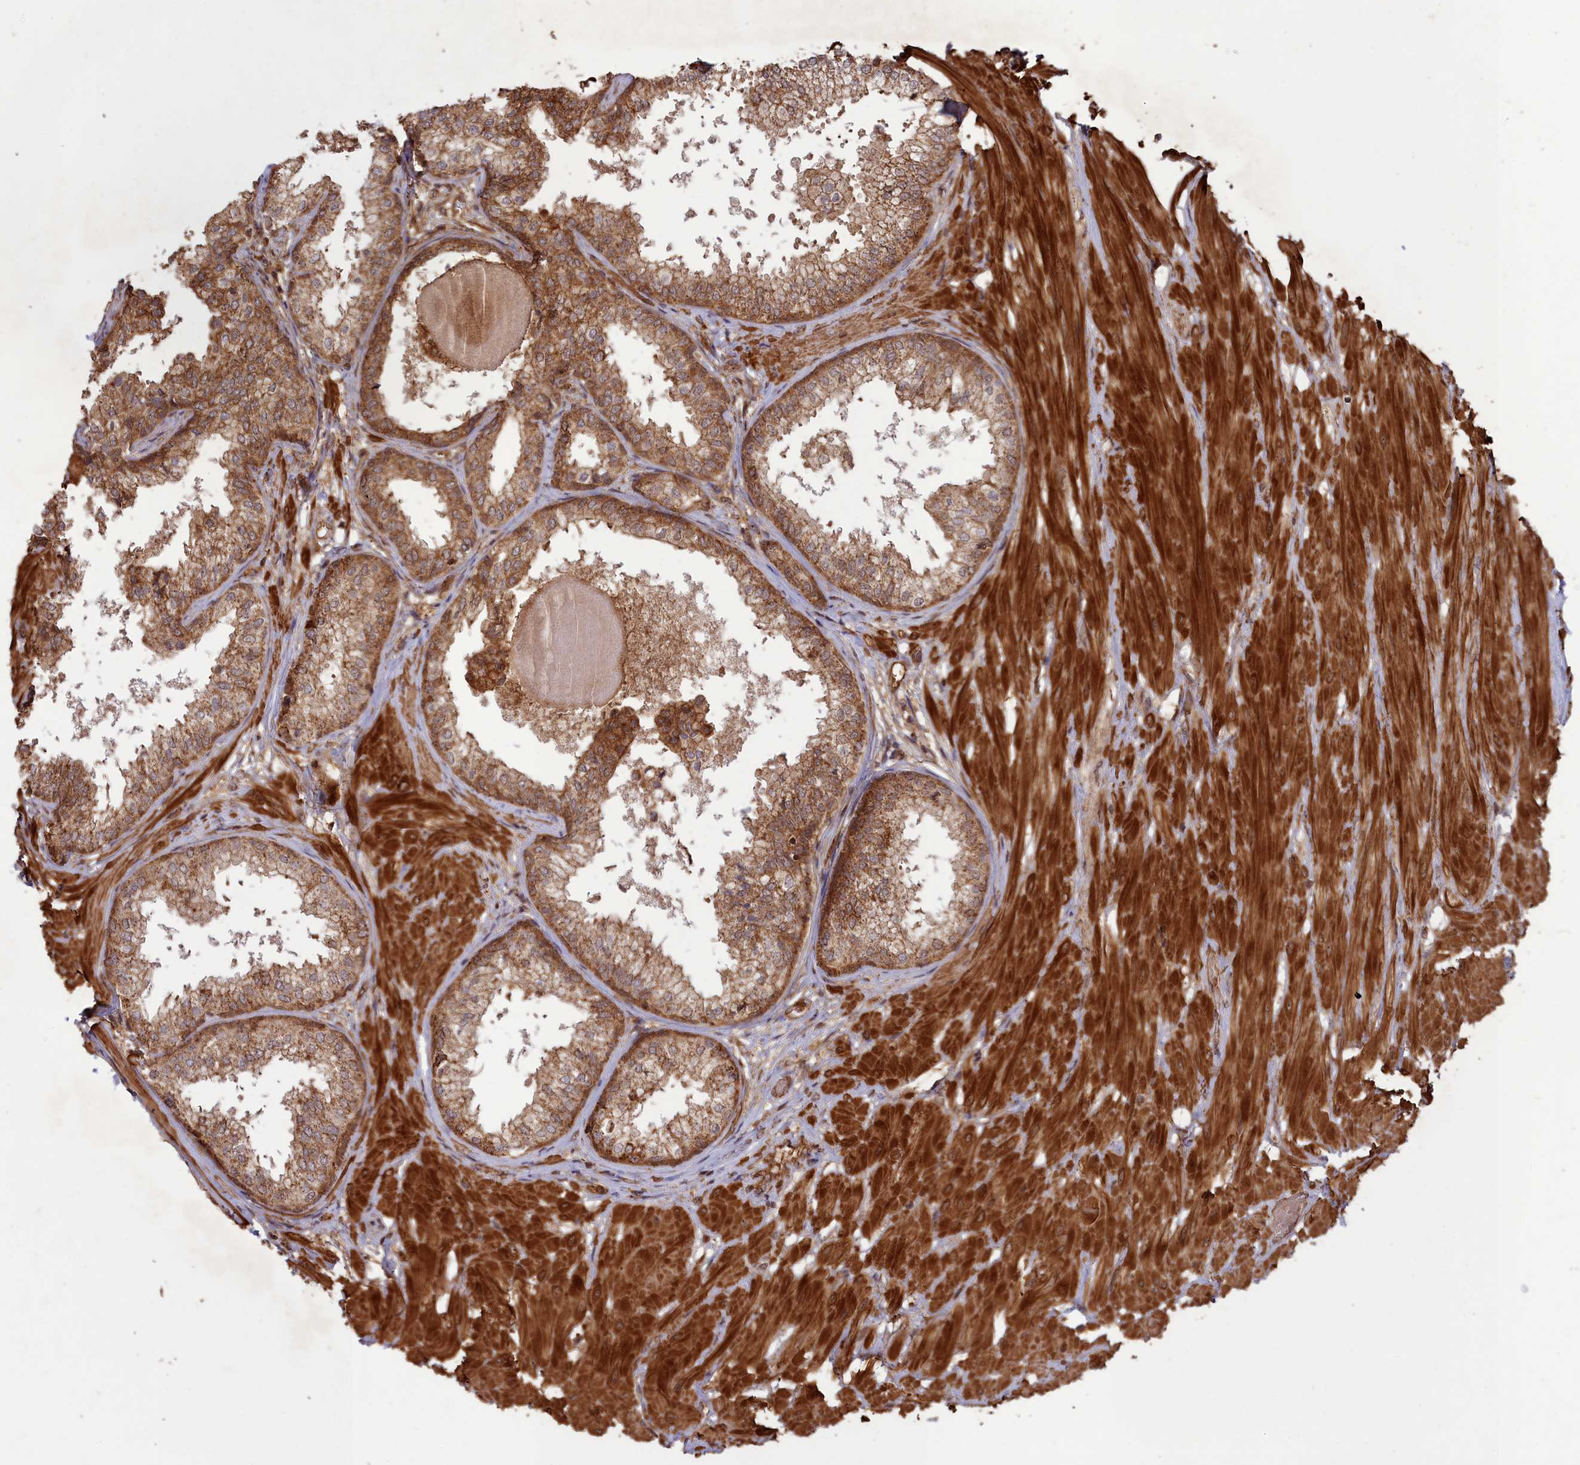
{"staining": {"intensity": "moderate", "quantity": ">75%", "location": "cytoplasmic/membranous"}, "tissue": "prostate", "cell_type": "Glandular cells", "image_type": "normal", "snomed": [{"axis": "morphology", "description": "Normal tissue, NOS"}, {"axis": "topography", "description": "Prostate"}], "caption": "This is a histology image of immunohistochemistry (IHC) staining of unremarkable prostate, which shows moderate expression in the cytoplasmic/membranous of glandular cells.", "gene": "CCDC174", "patient": {"sex": "male", "age": 48}}